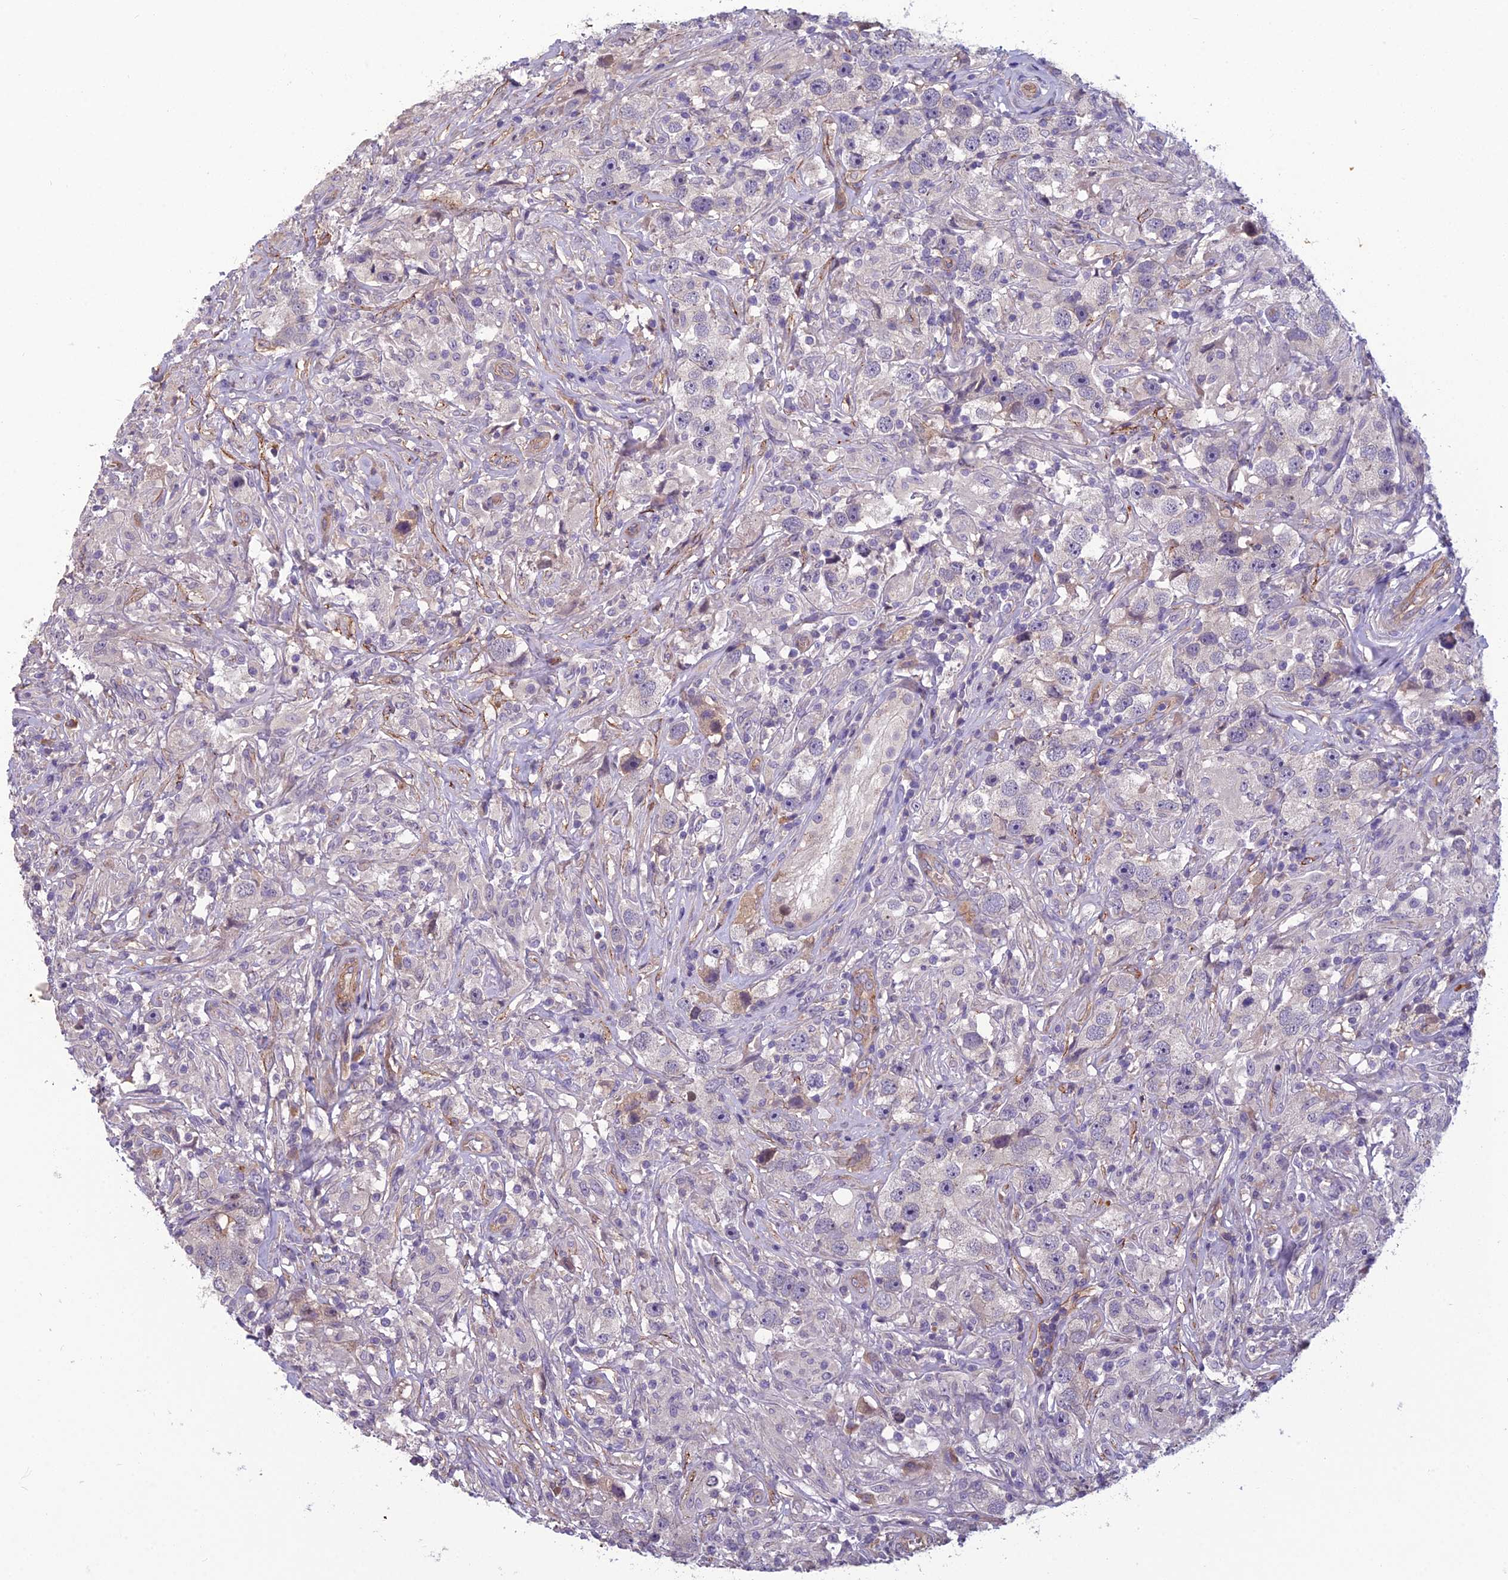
{"staining": {"intensity": "negative", "quantity": "none", "location": "none"}, "tissue": "testis cancer", "cell_type": "Tumor cells", "image_type": "cancer", "snomed": [{"axis": "morphology", "description": "Seminoma, NOS"}, {"axis": "topography", "description": "Testis"}], "caption": "Immunohistochemistry of testis cancer (seminoma) demonstrates no positivity in tumor cells.", "gene": "TSPAN15", "patient": {"sex": "male", "age": 49}}